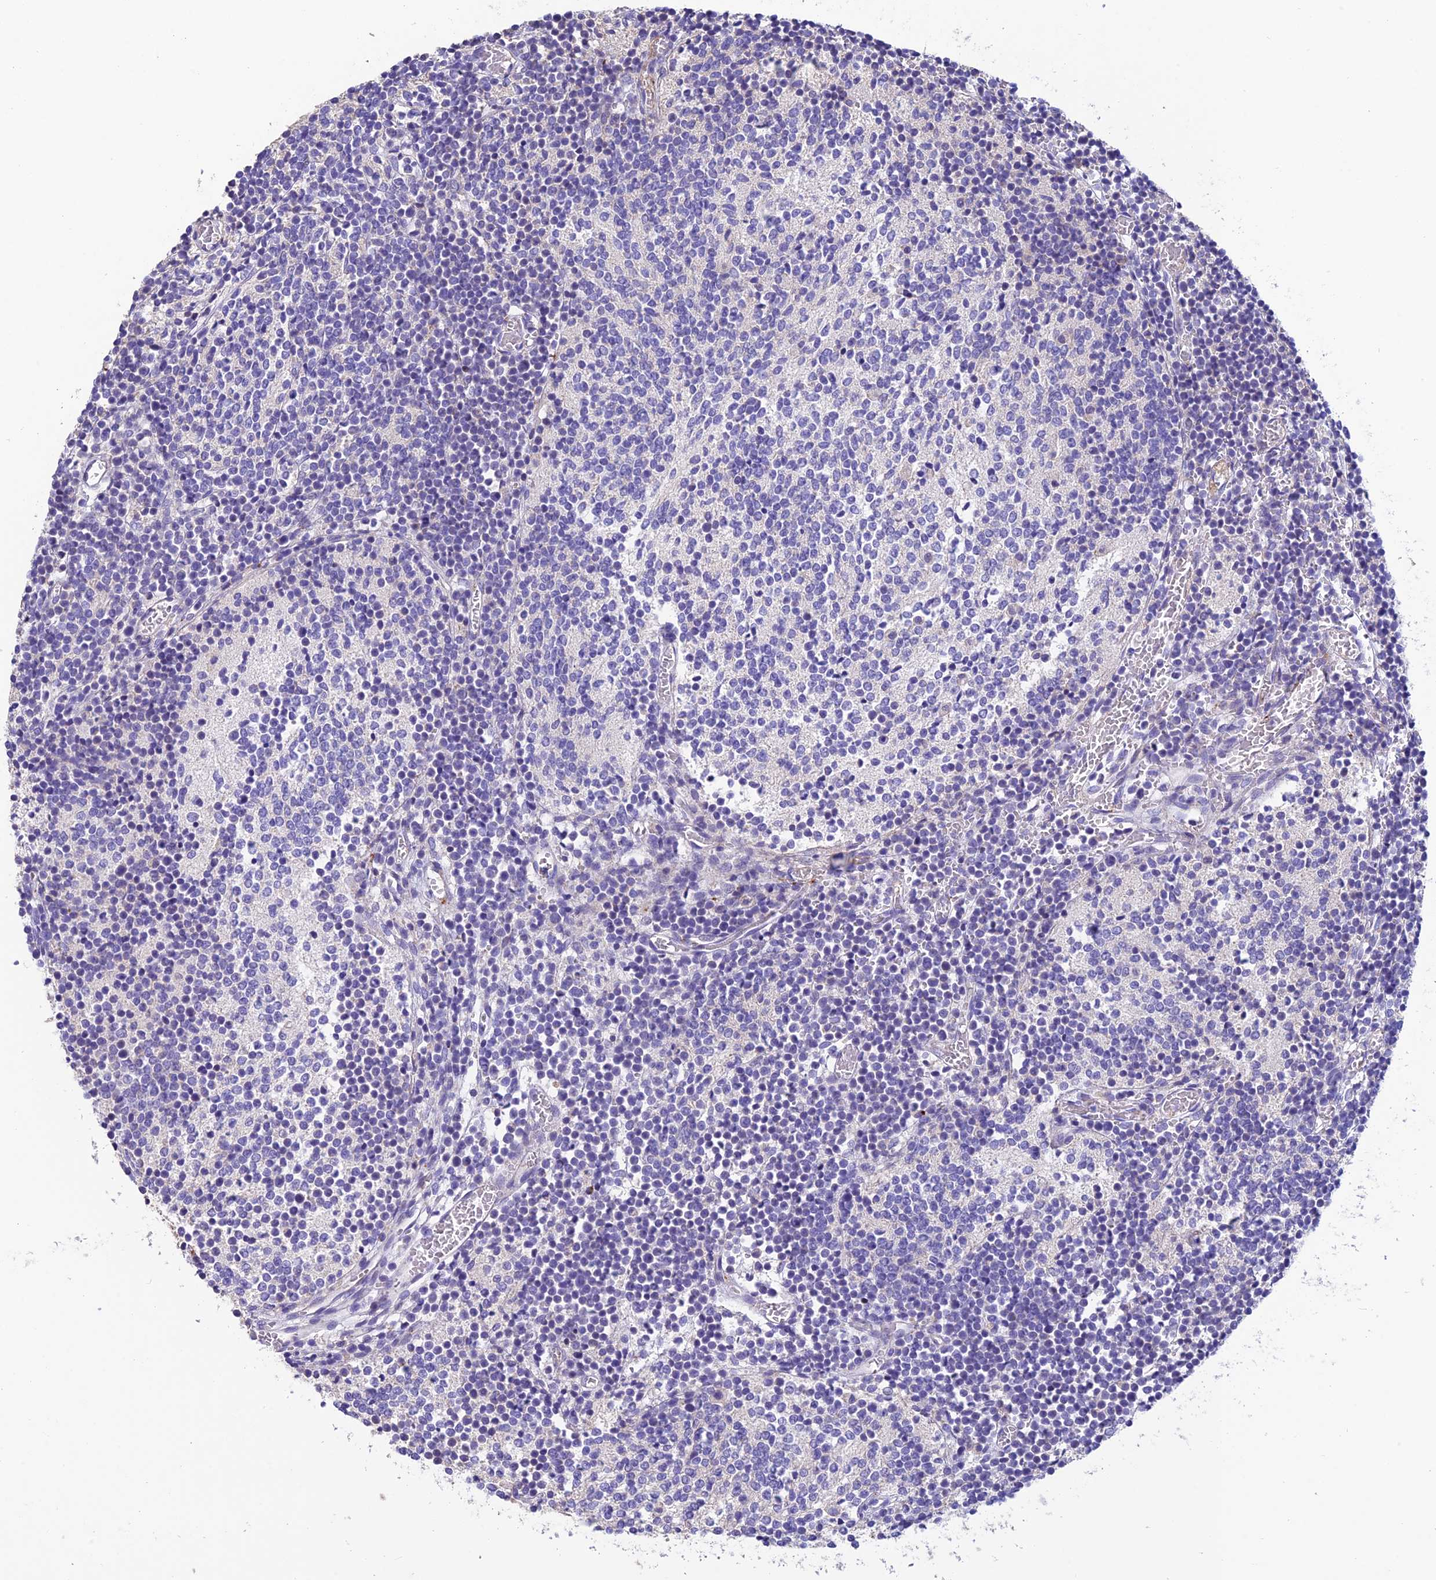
{"staining": {"intensity": "negative", "quantity": "none", "location": "none"}, "tissue": "glioma", "cell_type": "Tumor cells", "image_type": "cancer", "snomed": [{"axis": "morphology", "description": "Glioma, malignant, Low grade"}, {"axis": "topography", "description": "Brain"}], "caption": "The image reveals no significant positivity in tumor cells of glioma.", "gene": "FAM178B", "patient": {"sex": "female", "age": 1}}